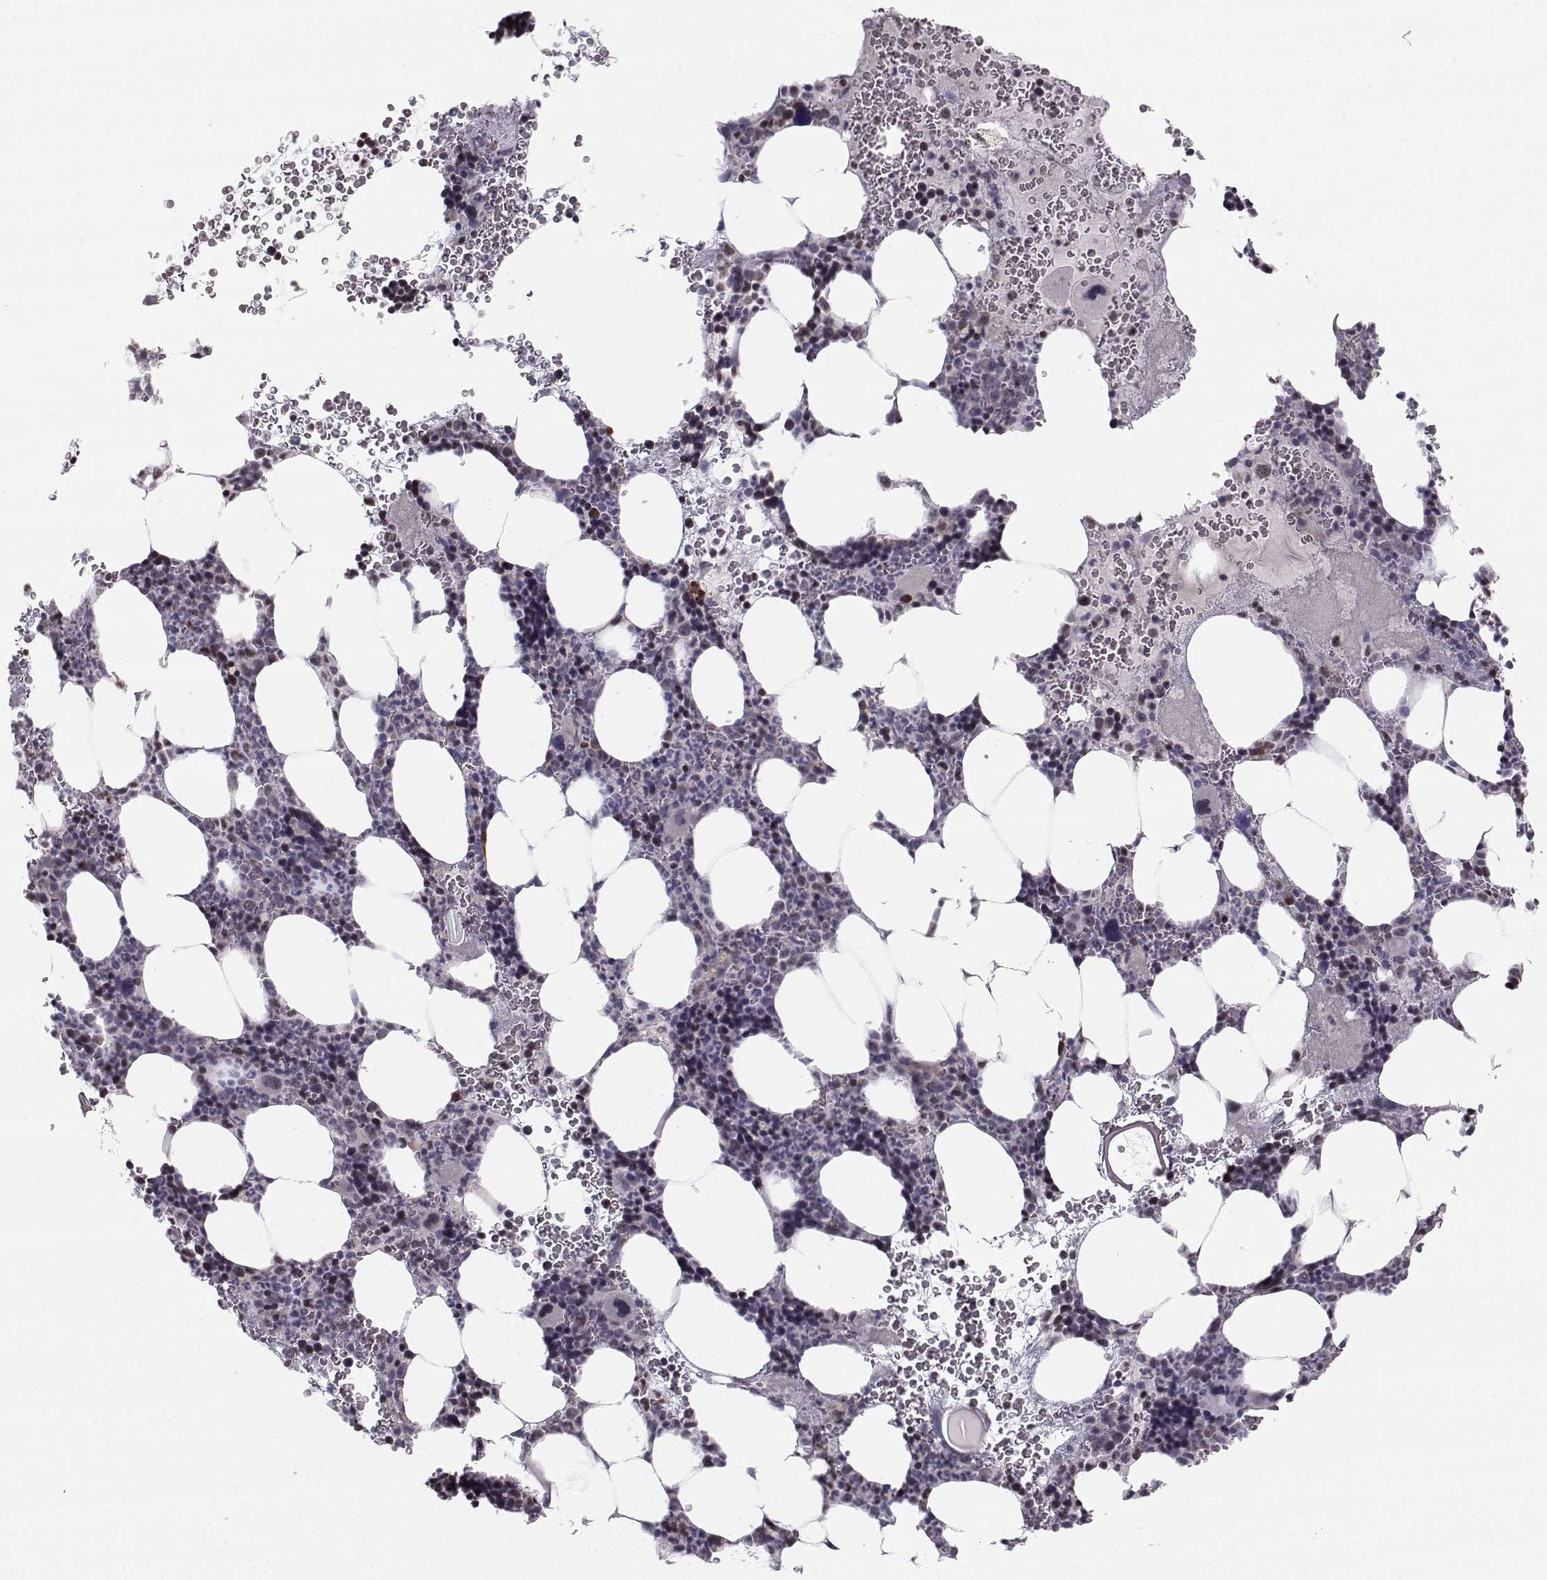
{"staining": {"intensity": "strong", "quantity": "<25%", "location": "nuclear"}, "tissue": "bone marrow", "cell_type": "Hematopoietic cells", "image_type": "normal", "snomed": [{"axis": "morphology", "description": "Normal tissue, NOS"}, {"axis": "topography", "description": "Bone marrow"}], "caption": "A brown stain highlights strong nuclear expression of a protein in hematopoietic cells of unremarkable human bone marrow.", "gene": "LRP8", "patient": {"sex": "male", "age": 44}}